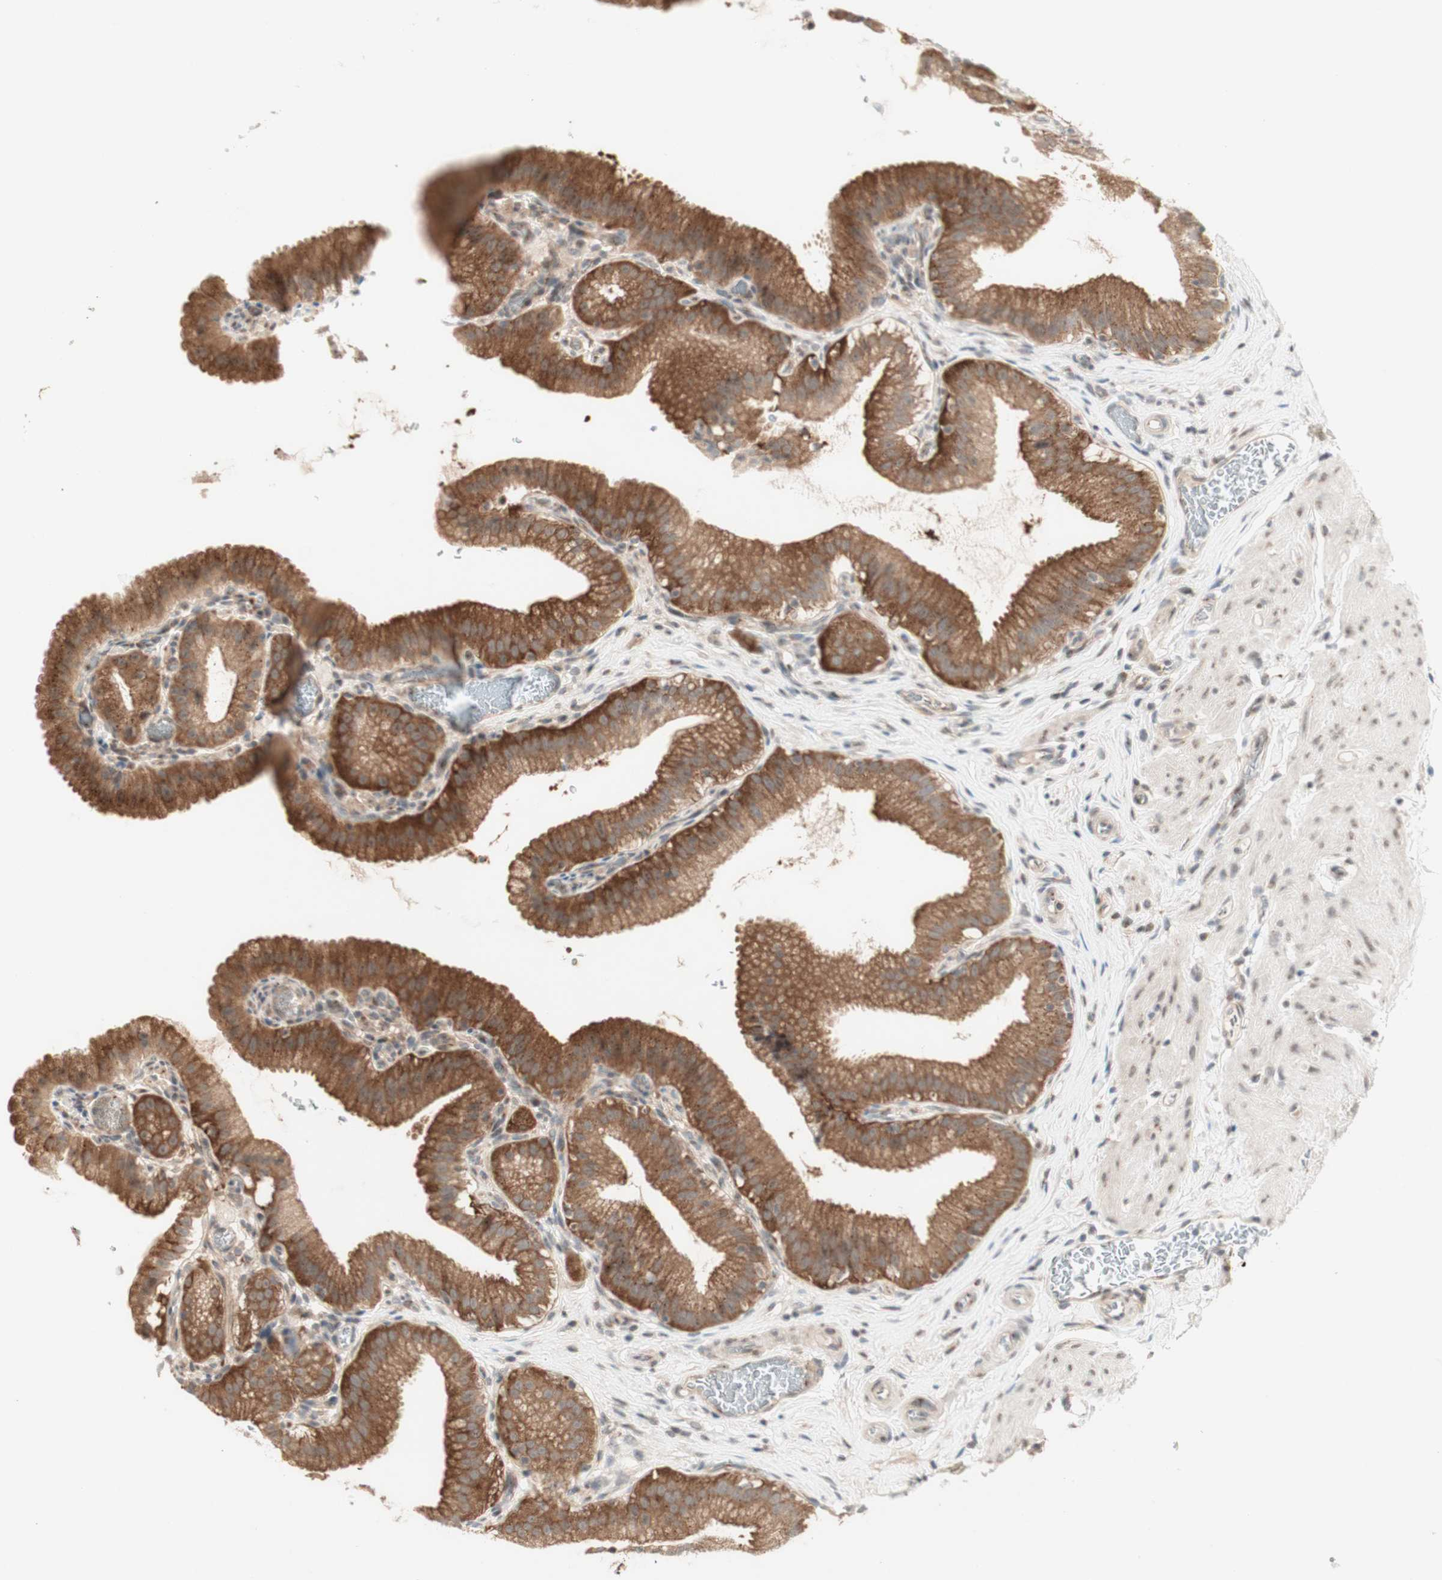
{"staining": {"intensity": "moderate", "quantity": ">75%", "location": "cytoplasmic/membranous"}, "tissue": "gallbladder", "cell_type": "Glandular cells", "image_type": "normal", "snomed": [{"axis": "morphology", "description": "Normal tissue, NOS"}, {"axis": "topography", "description": "Gallbladder"}], "caption": "DAB (3,3'-diaminobenzidine) immunohistochemical staining of normal gallbladder shows moderate cytoplasmic/membranous protein expression in approximately >75% of glandular cells.", "gene": "CYLD", "patient": {"sex": "male", "age": 54}}